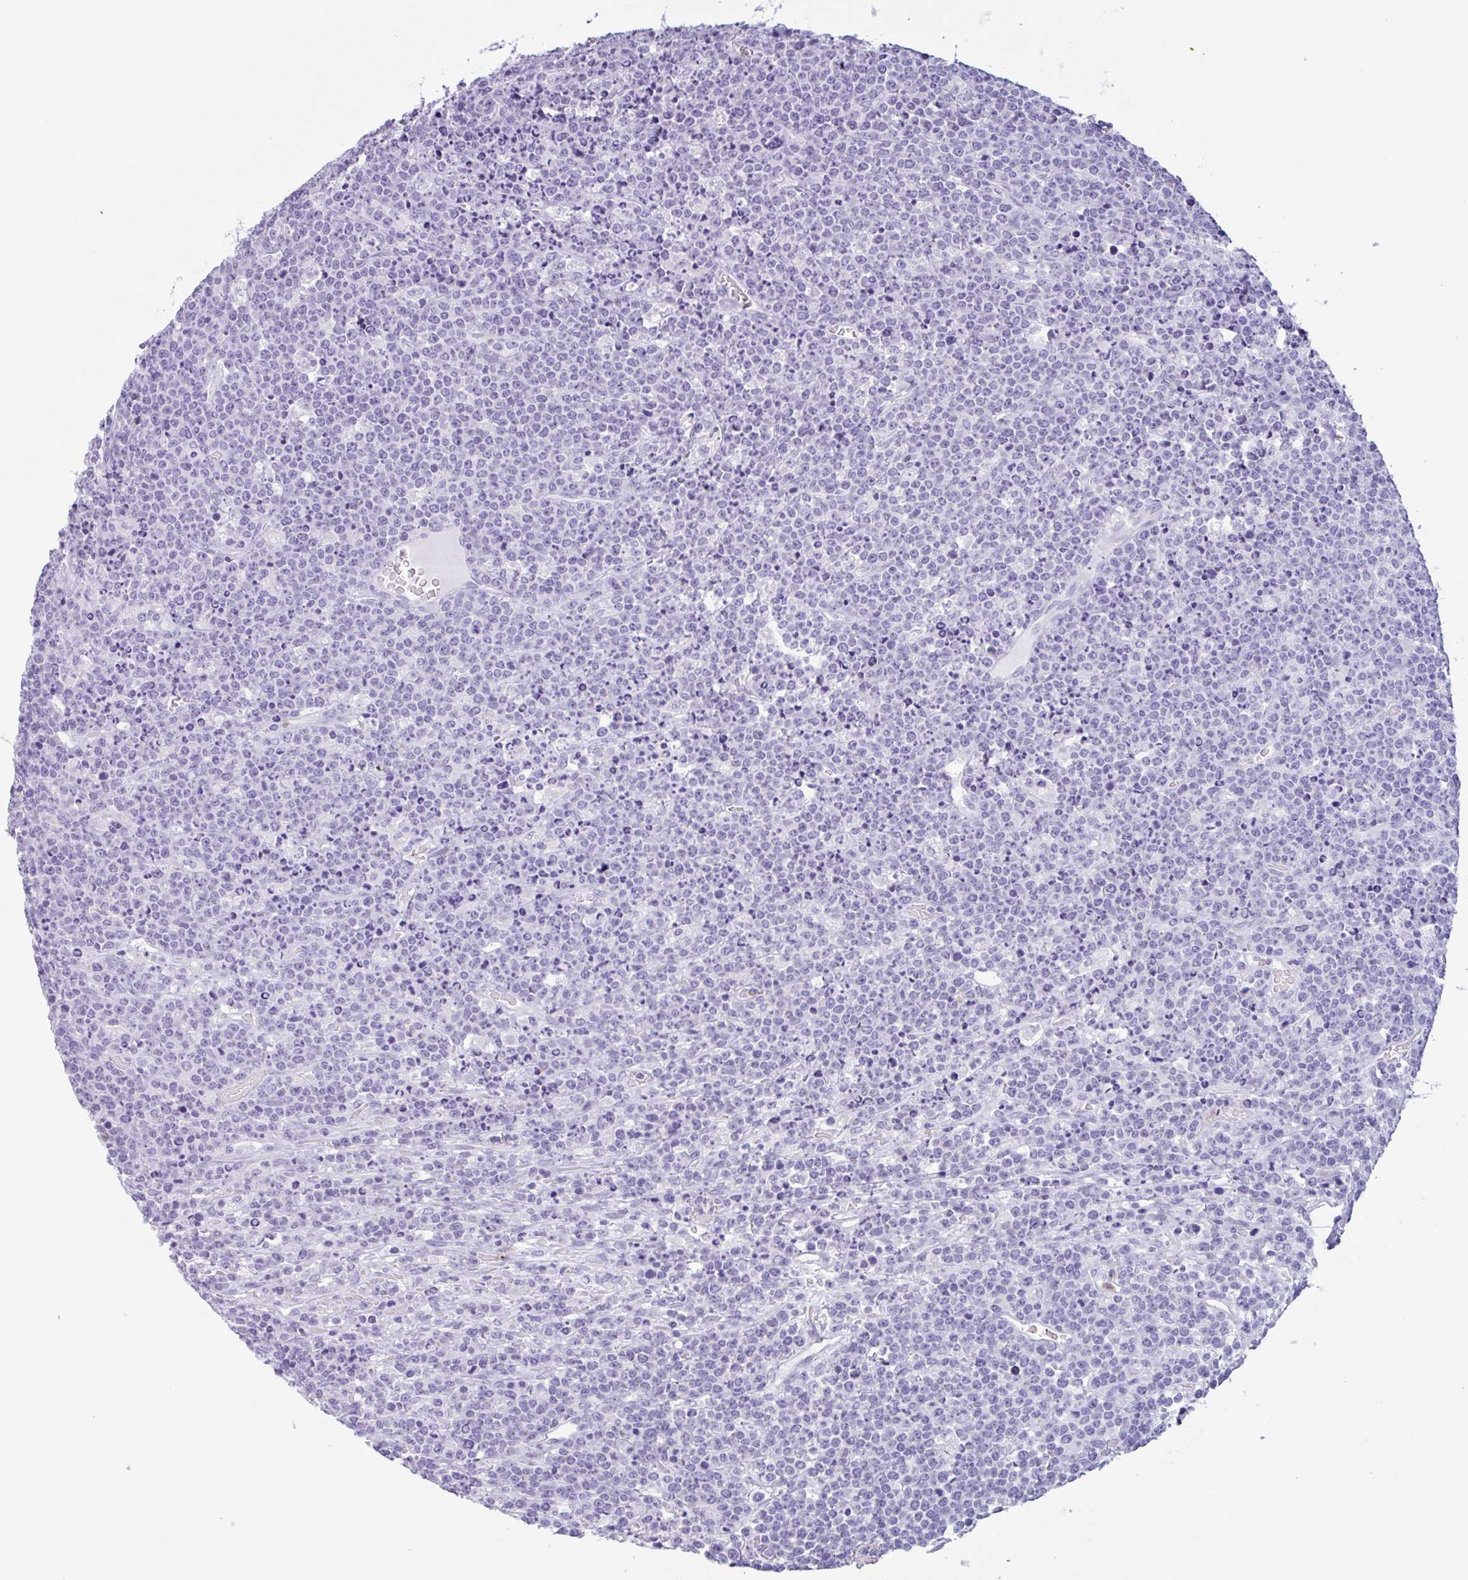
{"staining": {"intensity": "negative", "quantity": "none", "location": "none"}, "tissue": "lymphoma", "cell_type": "Tumor cells", "image_type": "cancer", "snomed": [{"axis": "morphology", "description": "Malignant lymphoma, non-Hodgkin's type, High grade"}, {"axis": "topography", "description": "Ovary"}], "caption": "Malignant lymphoma, non-Hodgkin's type (high-grade) was stained to show a protein in brown. There is no significant positivity in tumor cells.", "gene": "DTWD2", "patient": {"sex": "female", "age": 56}}